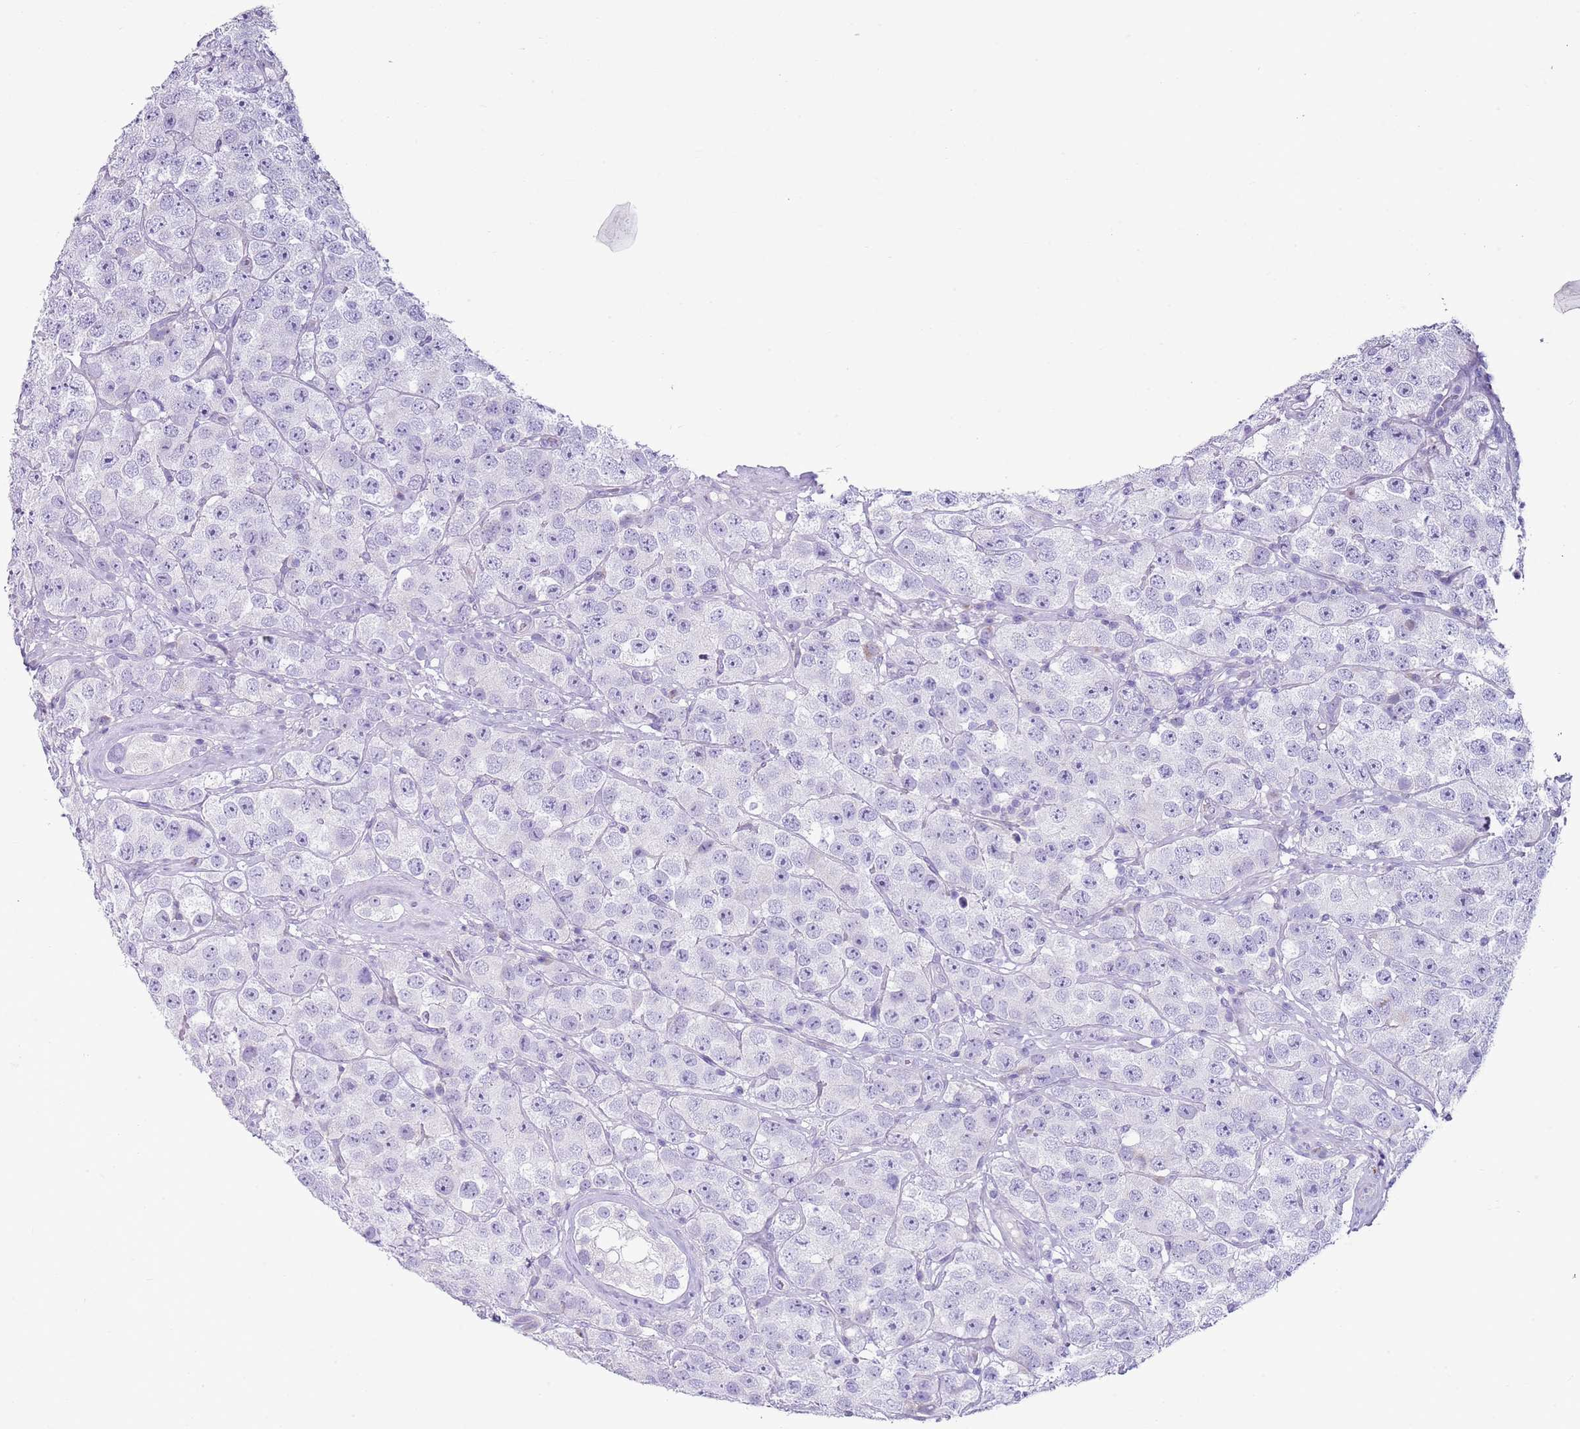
{"staining": {"intensity": "negative", "quantity": "none", "location": "none"}, "tissue": "testis cancer", "cell_type": "Tumor cells", "image_type": "cancer", "snomed": [{"axis": "morphology", "description": "Seminoma, NOS"}, {"axis": "topography", "description": "Testis"}], "caption": "Immunohistochemistry of testis cancer exhibits no positivity in tumor cells.", "gene": "CD177", "patient": {"sex": "male", "age": 28}}